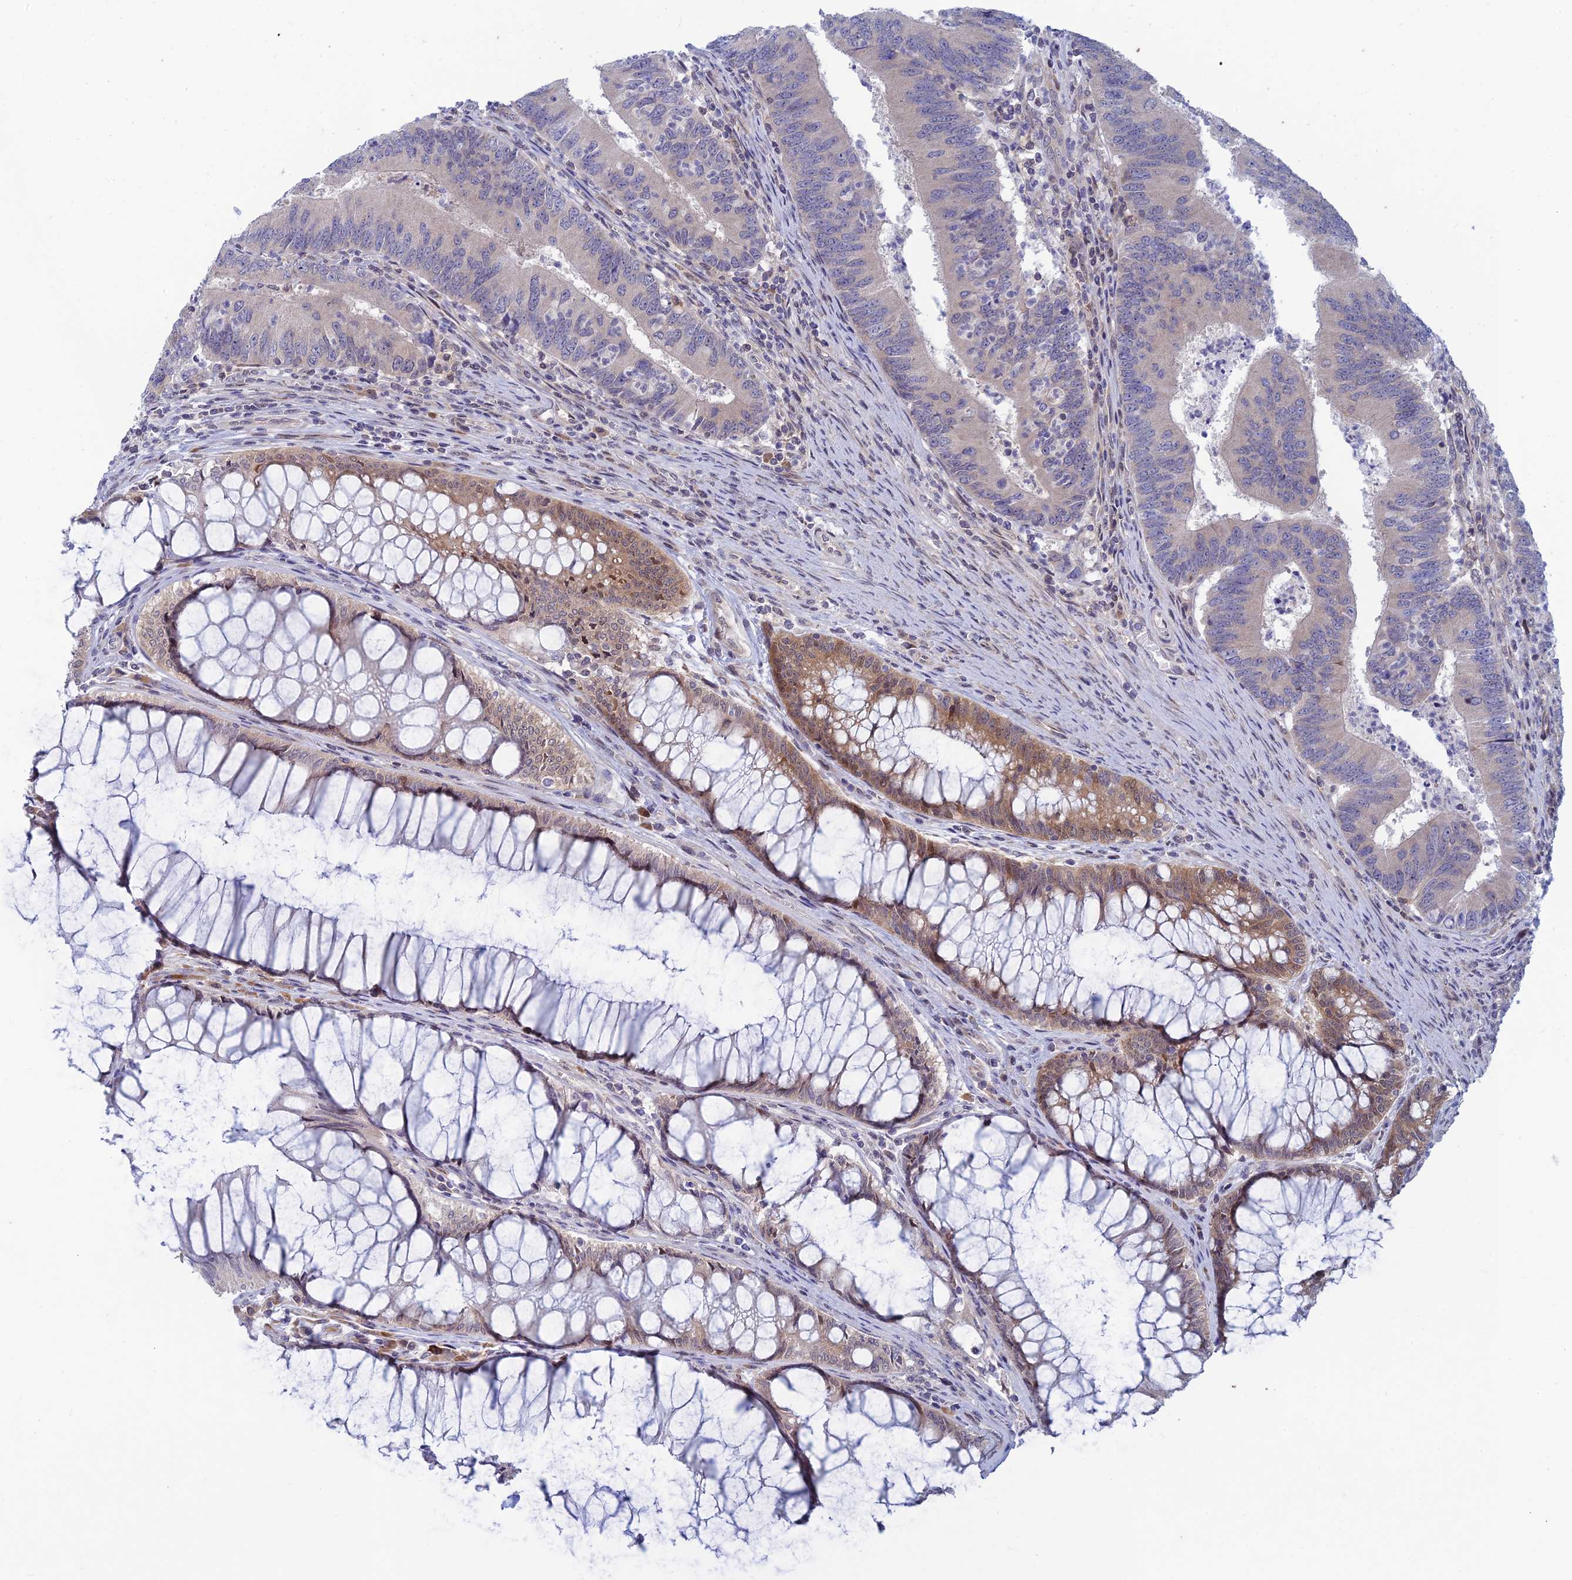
{"staining": {"intensity": "negative", "quantity": "none", "location": "none"}, "tissue": "colorectal cancer", "cell_type": "Tumor cells", "image_type": "cancer", "snomed": [{"axis": "morphology", "description": "Adenocarcinoma, NOS"}, {"axis": "topography", "description": "Colon"}], "caption": "Immunohistochemical staining of colorectal cancer (adenocarcinoma) reveals no significant expression in tumor cells.", "gene": "SRA1", "patient": {"sex": "female", "age": 67}}